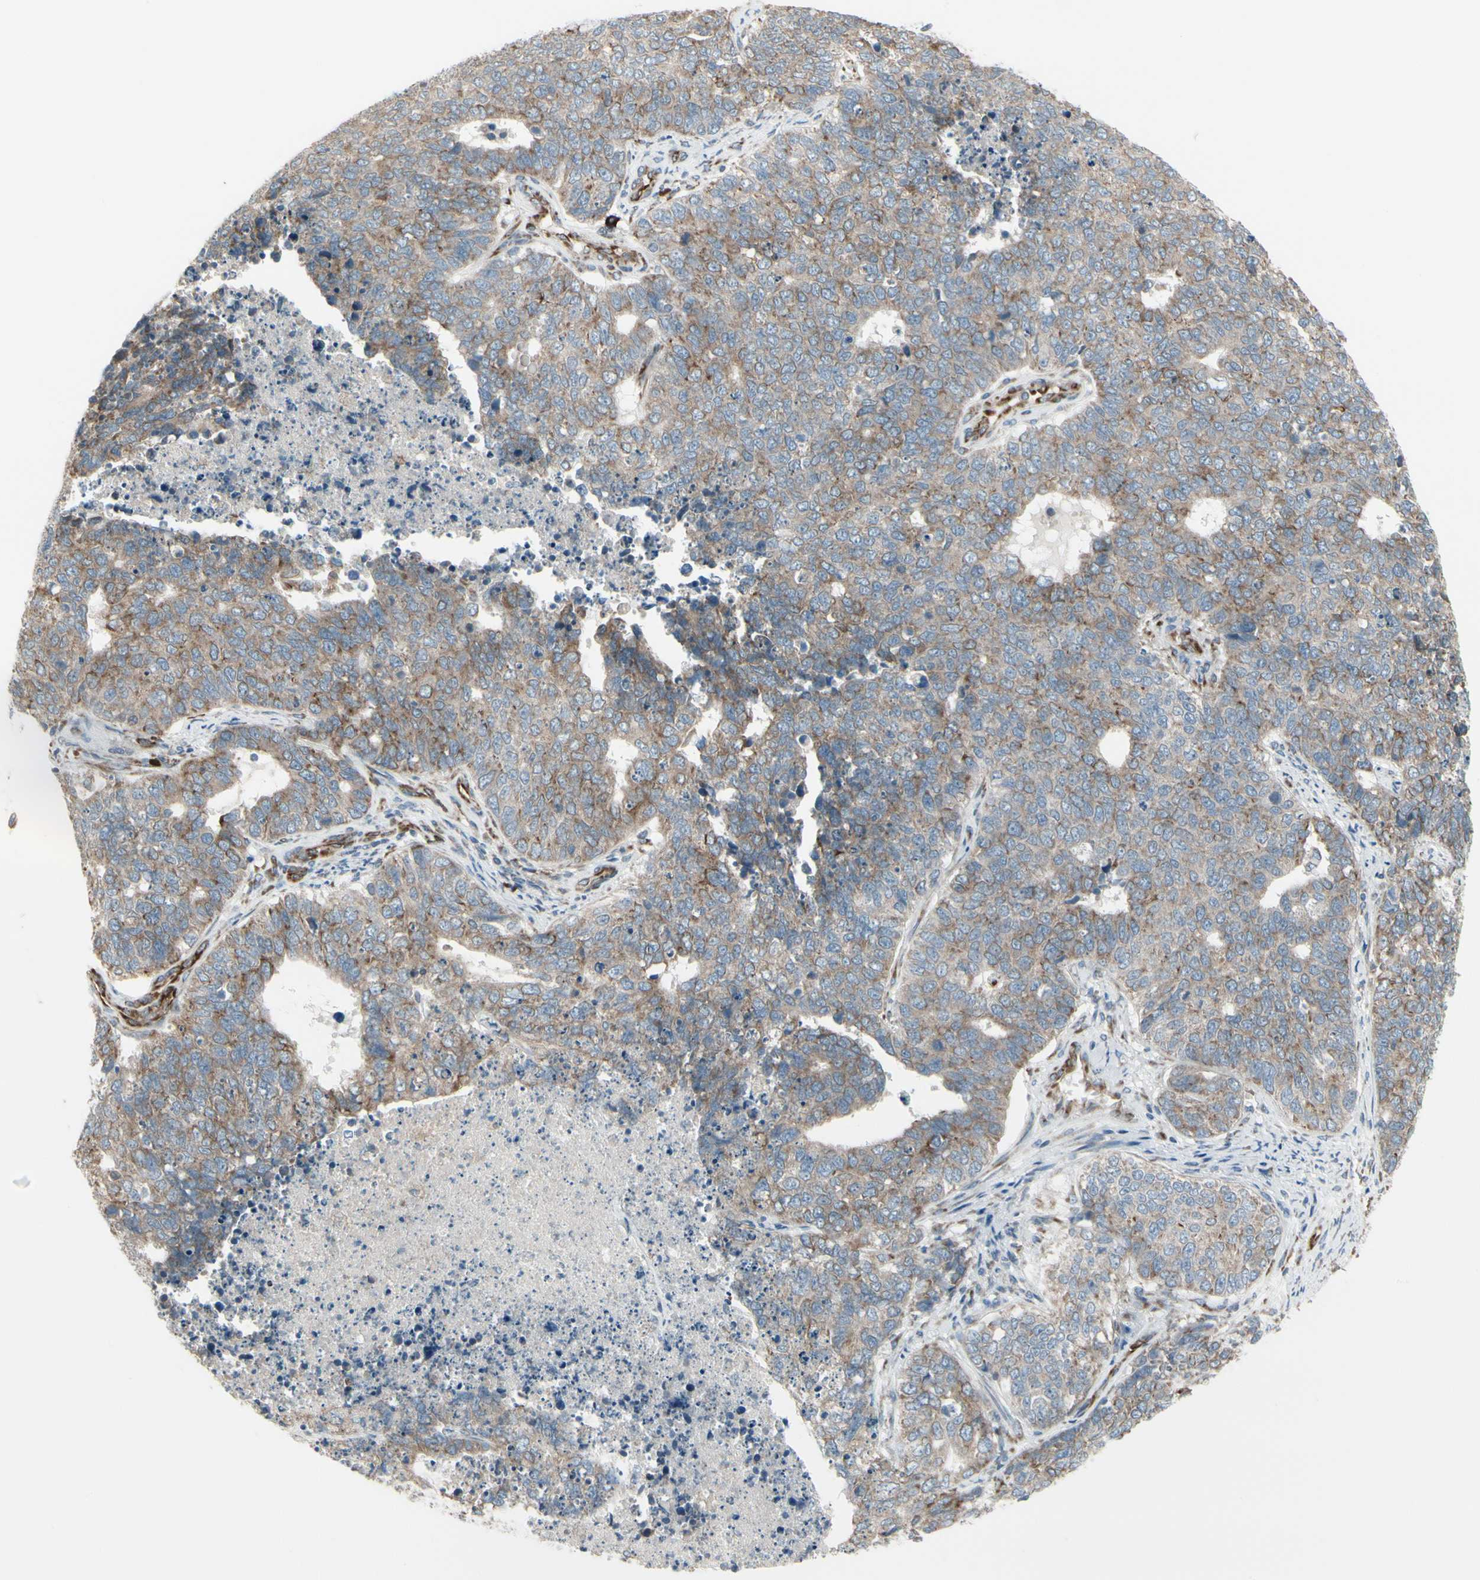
{"staining": {"intensity": "weak", "quantity": ">75%", "location": "cytoplasmic/membranous"}, "tissue": "cervical cancer", "cell_type": "Tumor cells", "image_type": "cancer", "snomed": [{"axis": "morphology", "description": "Squamous cell carcinoma, NOS"}, {"axis": "topography", "description": "Cervix"}], "caption": "Human cervical cancer stained with a protein marker demonstrates weak staining in tumor cells.", "gene": "FNDC3A", "patient": {"sex": "female", "age": 63}}